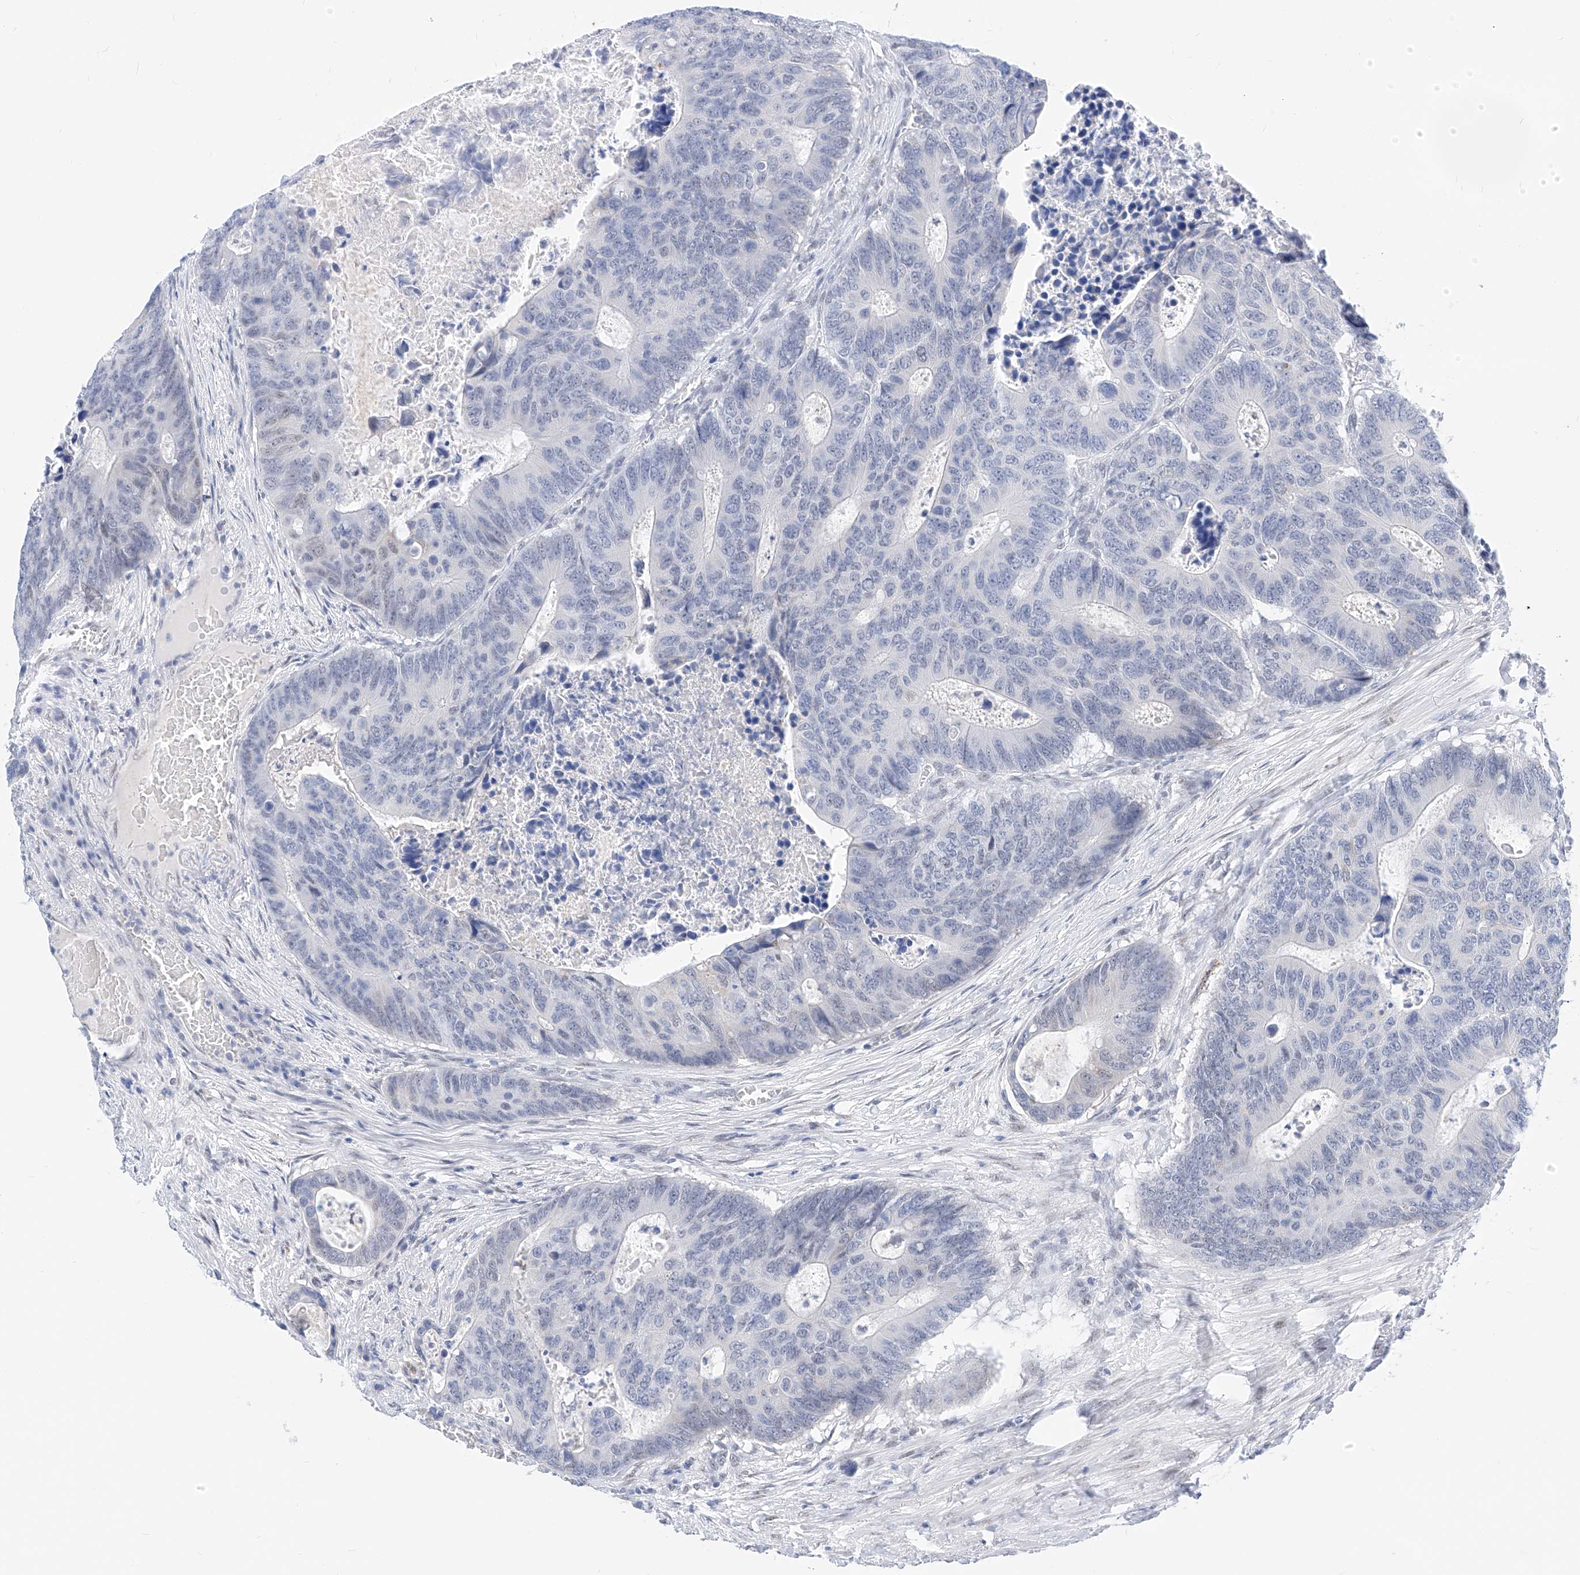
{"staining": {"intensity": "negative", "quantity": "none", "location": "none"}, "tissue": "colorectal cancer", "cell_type": "Tumor cells", "image_type": "cancer", "snomed": [{"axis": "morphology", "description": "Adenocarcinoma, NOS"}, {"axis": "topography", "description": "Colon"}], "caption": "The immunohistochemistry (IHC) photomicrograph has no significant positivity in tumor cells of colorectal adenocarcinoma tissue.", "gene": "KCNJ1", "patient": {"sex": "male", "age": 87}}